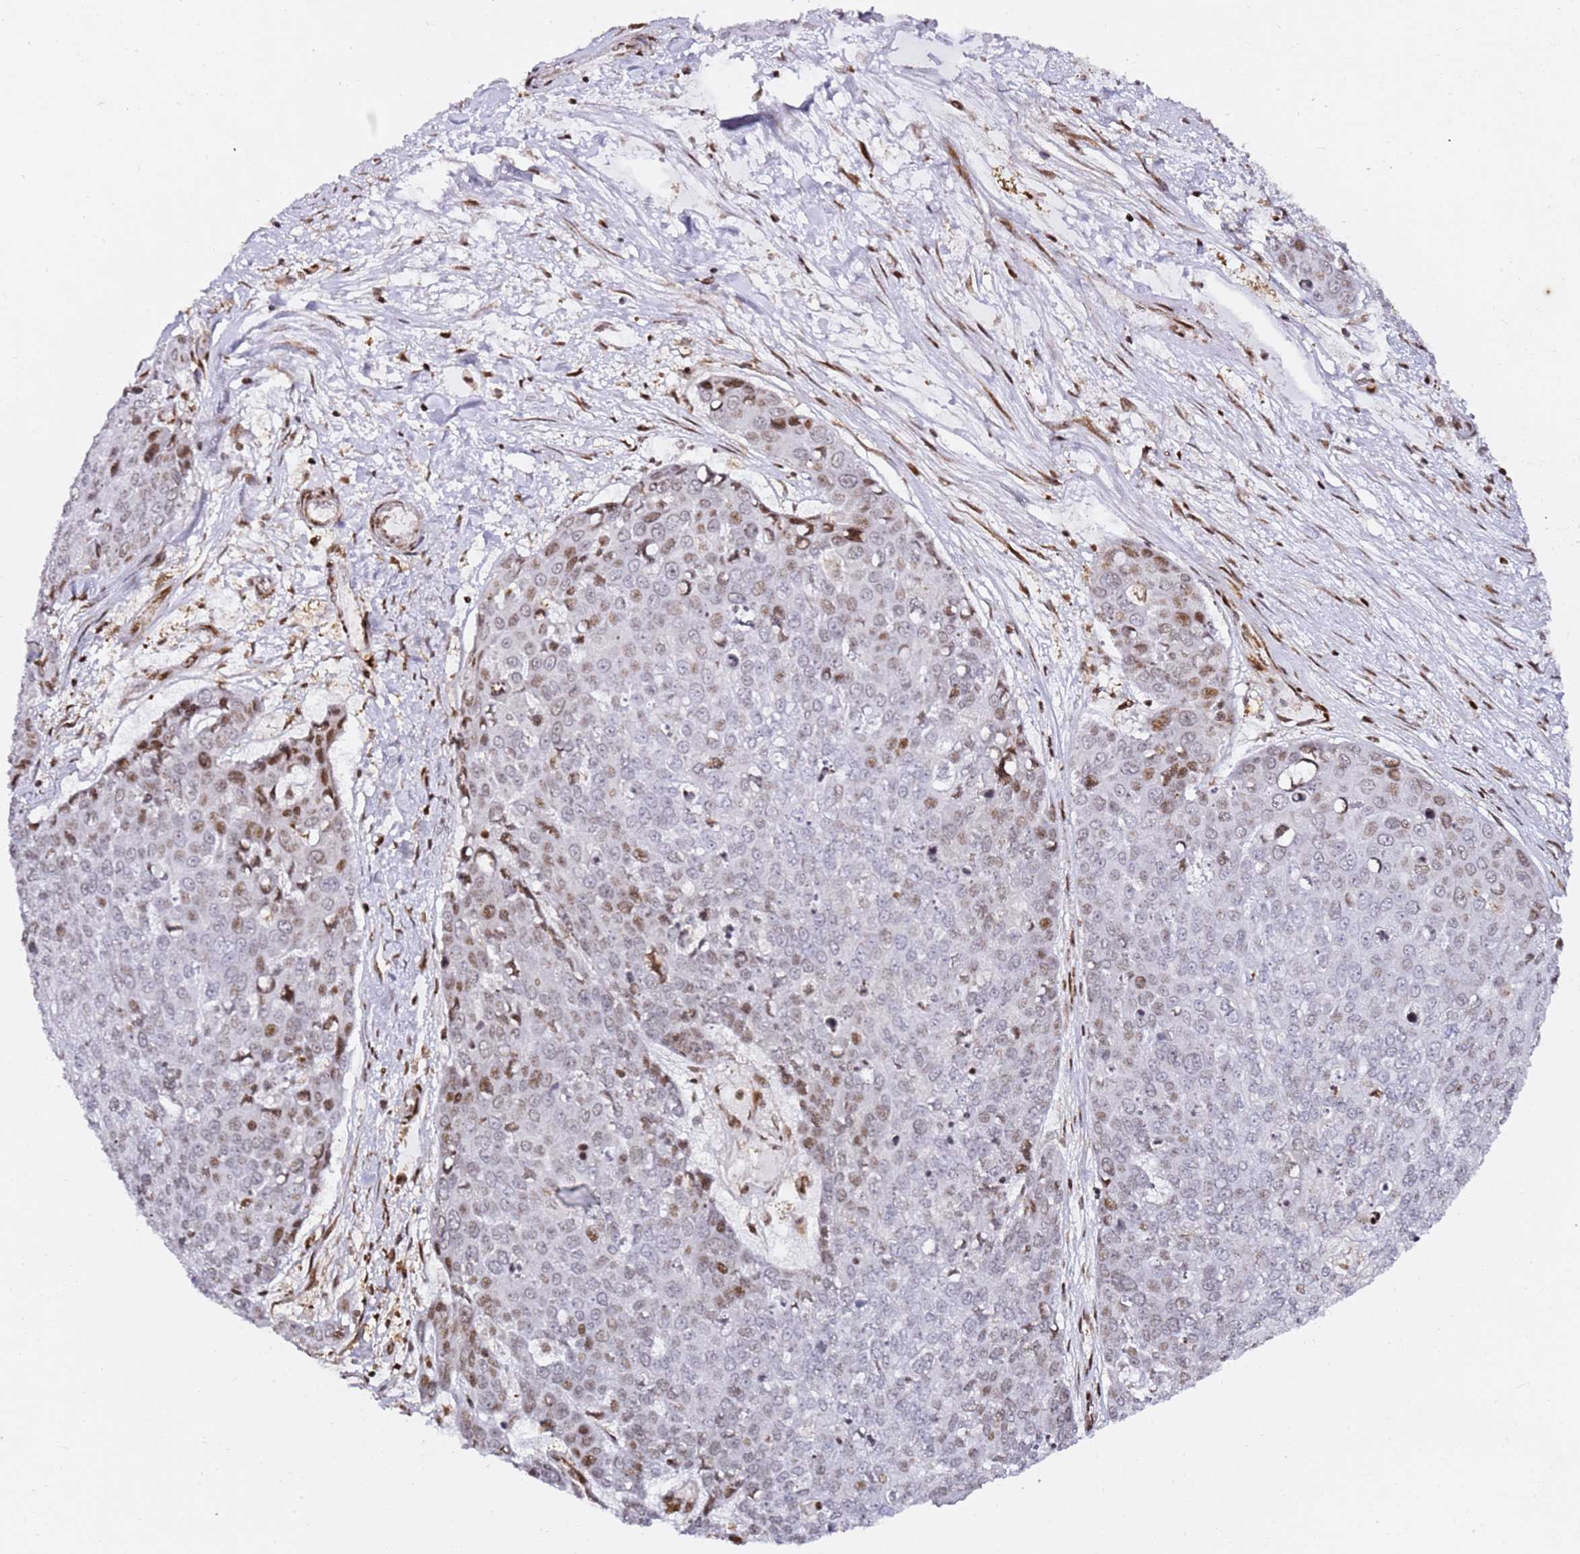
{"staining": {"intensity": "moderate", "quantity": "<25%", "location": "nuclear"}, "tissue": "skin cancer", "cell_type": "Tumor cells", "image_type": "cancer", "snomed": [{"axis": "morphology", "description": "Squamous cell carcinoma, NOS"}, {"axis": "topography", "description": "Skin"}], "caption": "Skin cancer was stained to show a protein in brown. There is low levels of moderate nuclear positivity in about <25% of tumor cells.", "gene": "GBP2", "patient": {"sex": "female", "age": 44}}